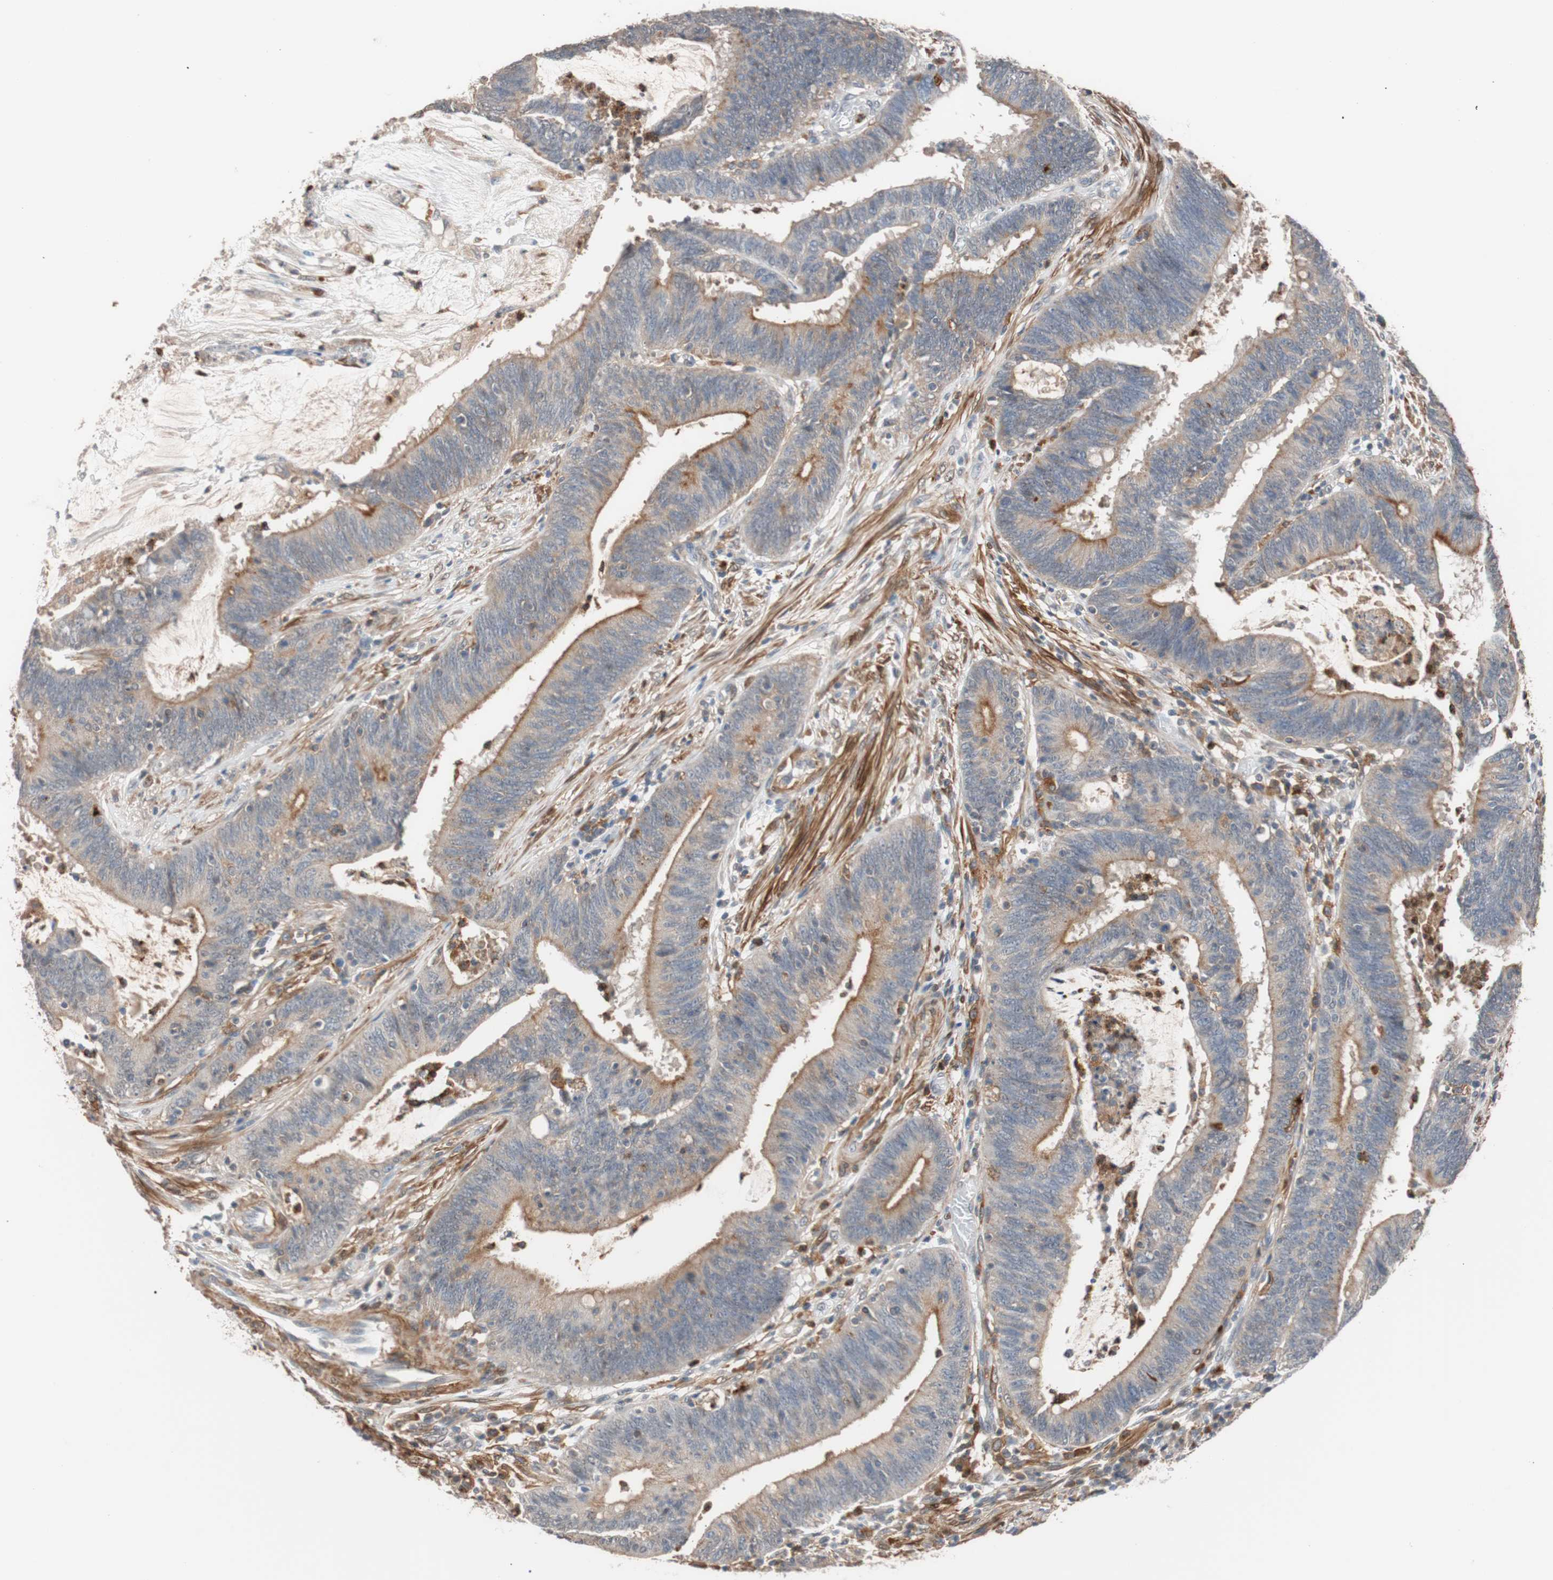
{"staining": {"intensity": "weak", "quantity": "25%-75%", "location": "cytoplasmic/membranous"}, "tissue": "colorectal cancer", "cell_type": "Tumor cells", "image_type": "cancer", "snomed": [{"axis": "morphology", "description": "Adenocarcinoma, NOS"}, {"axis": "topography", "description": "Rectum"}], "caption": "This photomicrograph reveals immunohistochemistry staining of colorectal cancer, with low weak cytoplasmic/membranous expression in approximately 25%-75% of tumor cells.", "gene": "LITAF", "patient": {"sex": "female", "age": 66}}